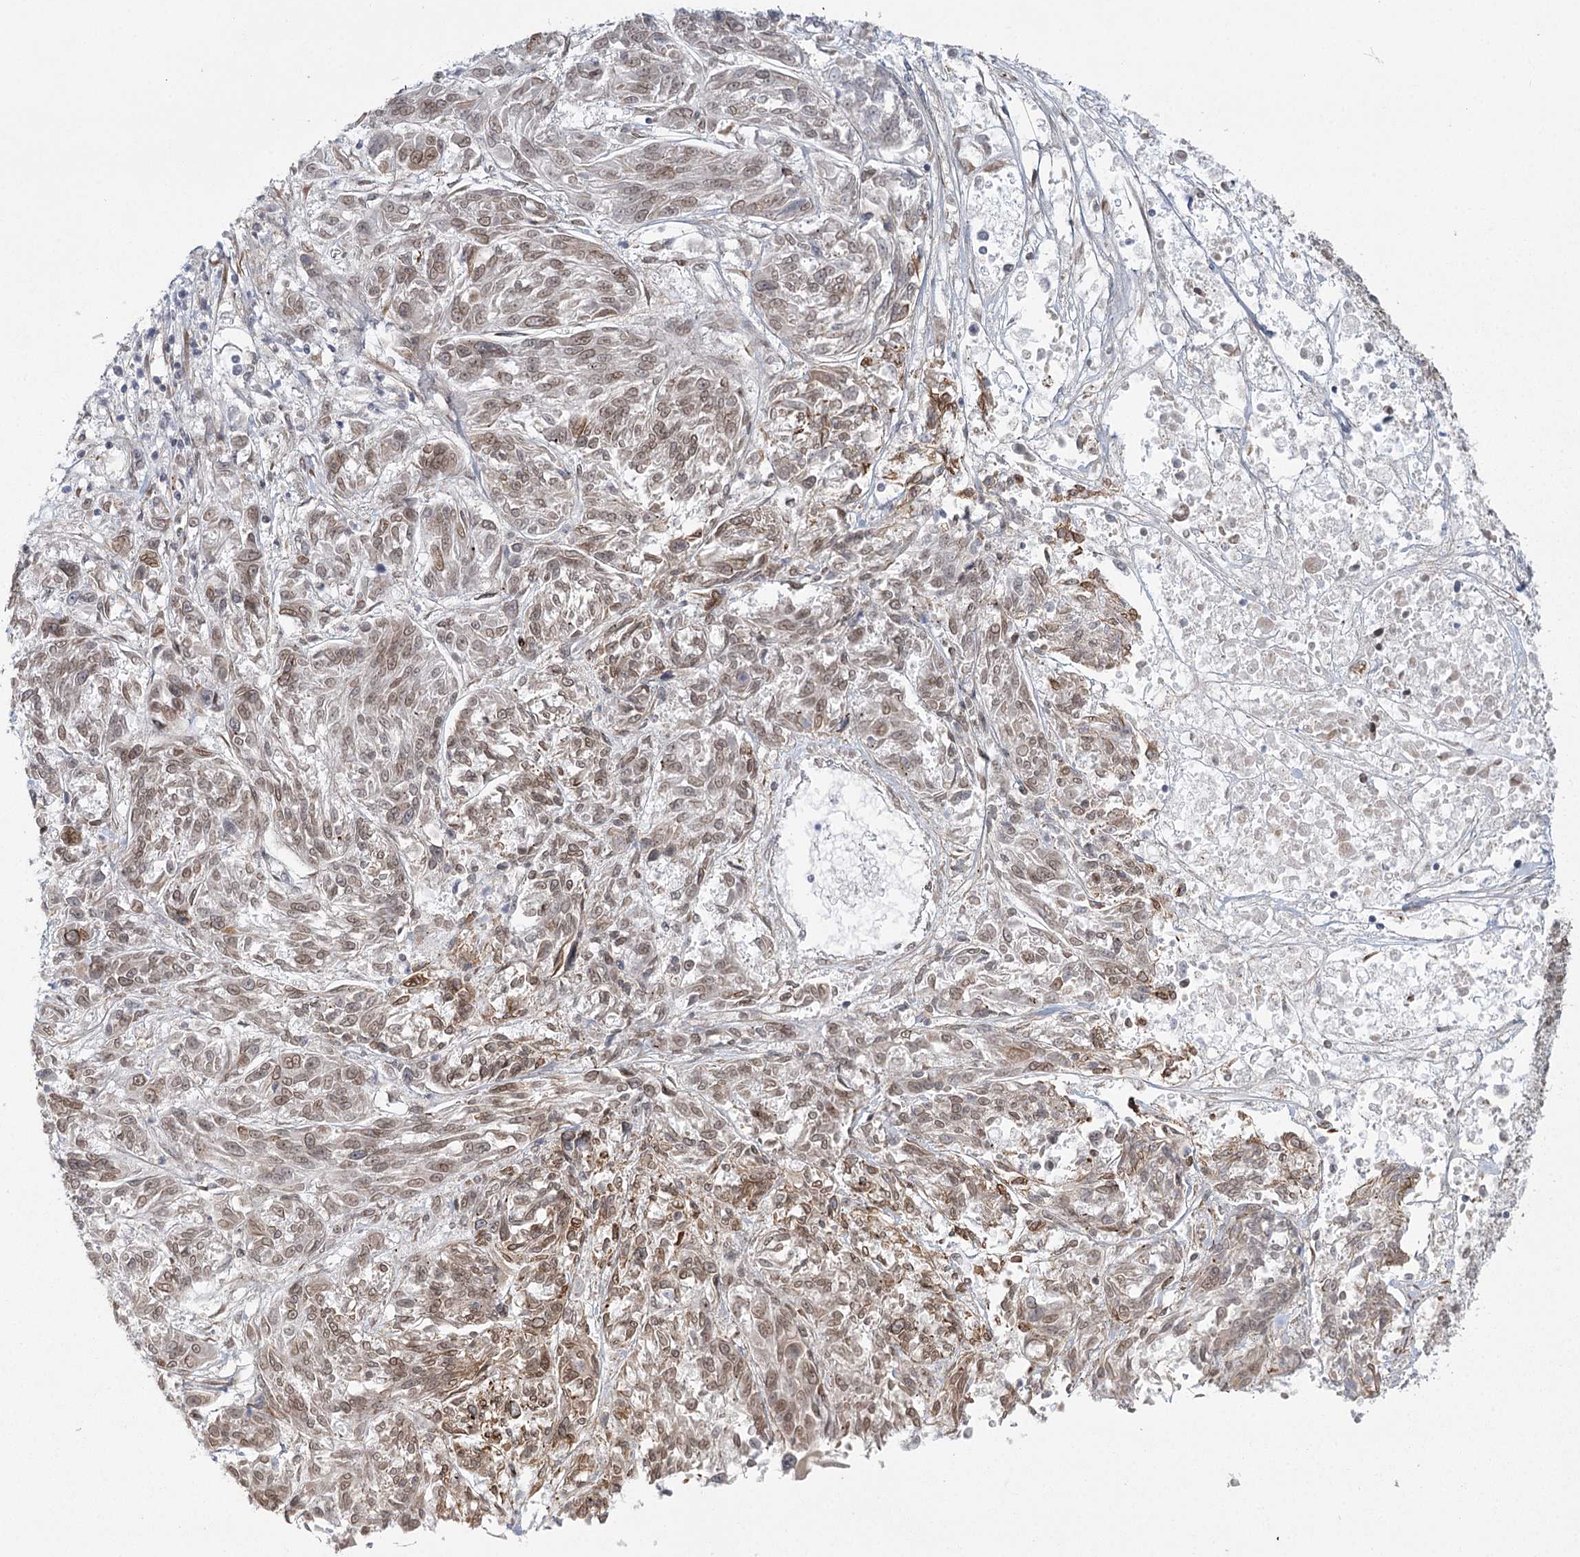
{"staining": {"intensity": "weak", "quantity": ">75%", "location": "nuclear"}, "tissue": "melanoma", "cell_type": "Tumor cells", "image_type": "cancer", "snomed": [{"axis": "morphology", "description": "Malignant melanoma, NOS"}, {"axis": "topography", "description": "Skin"}], "caption": "Immunohistochemical staining of melanoma exhibits low levels of weak nuclear positivity in approximately >75% of tumor cells. (DAB IHC with brightfield microscopy, high magnification).", "gene": "MED28", "patient": {"sex": "male", "age": 53}}